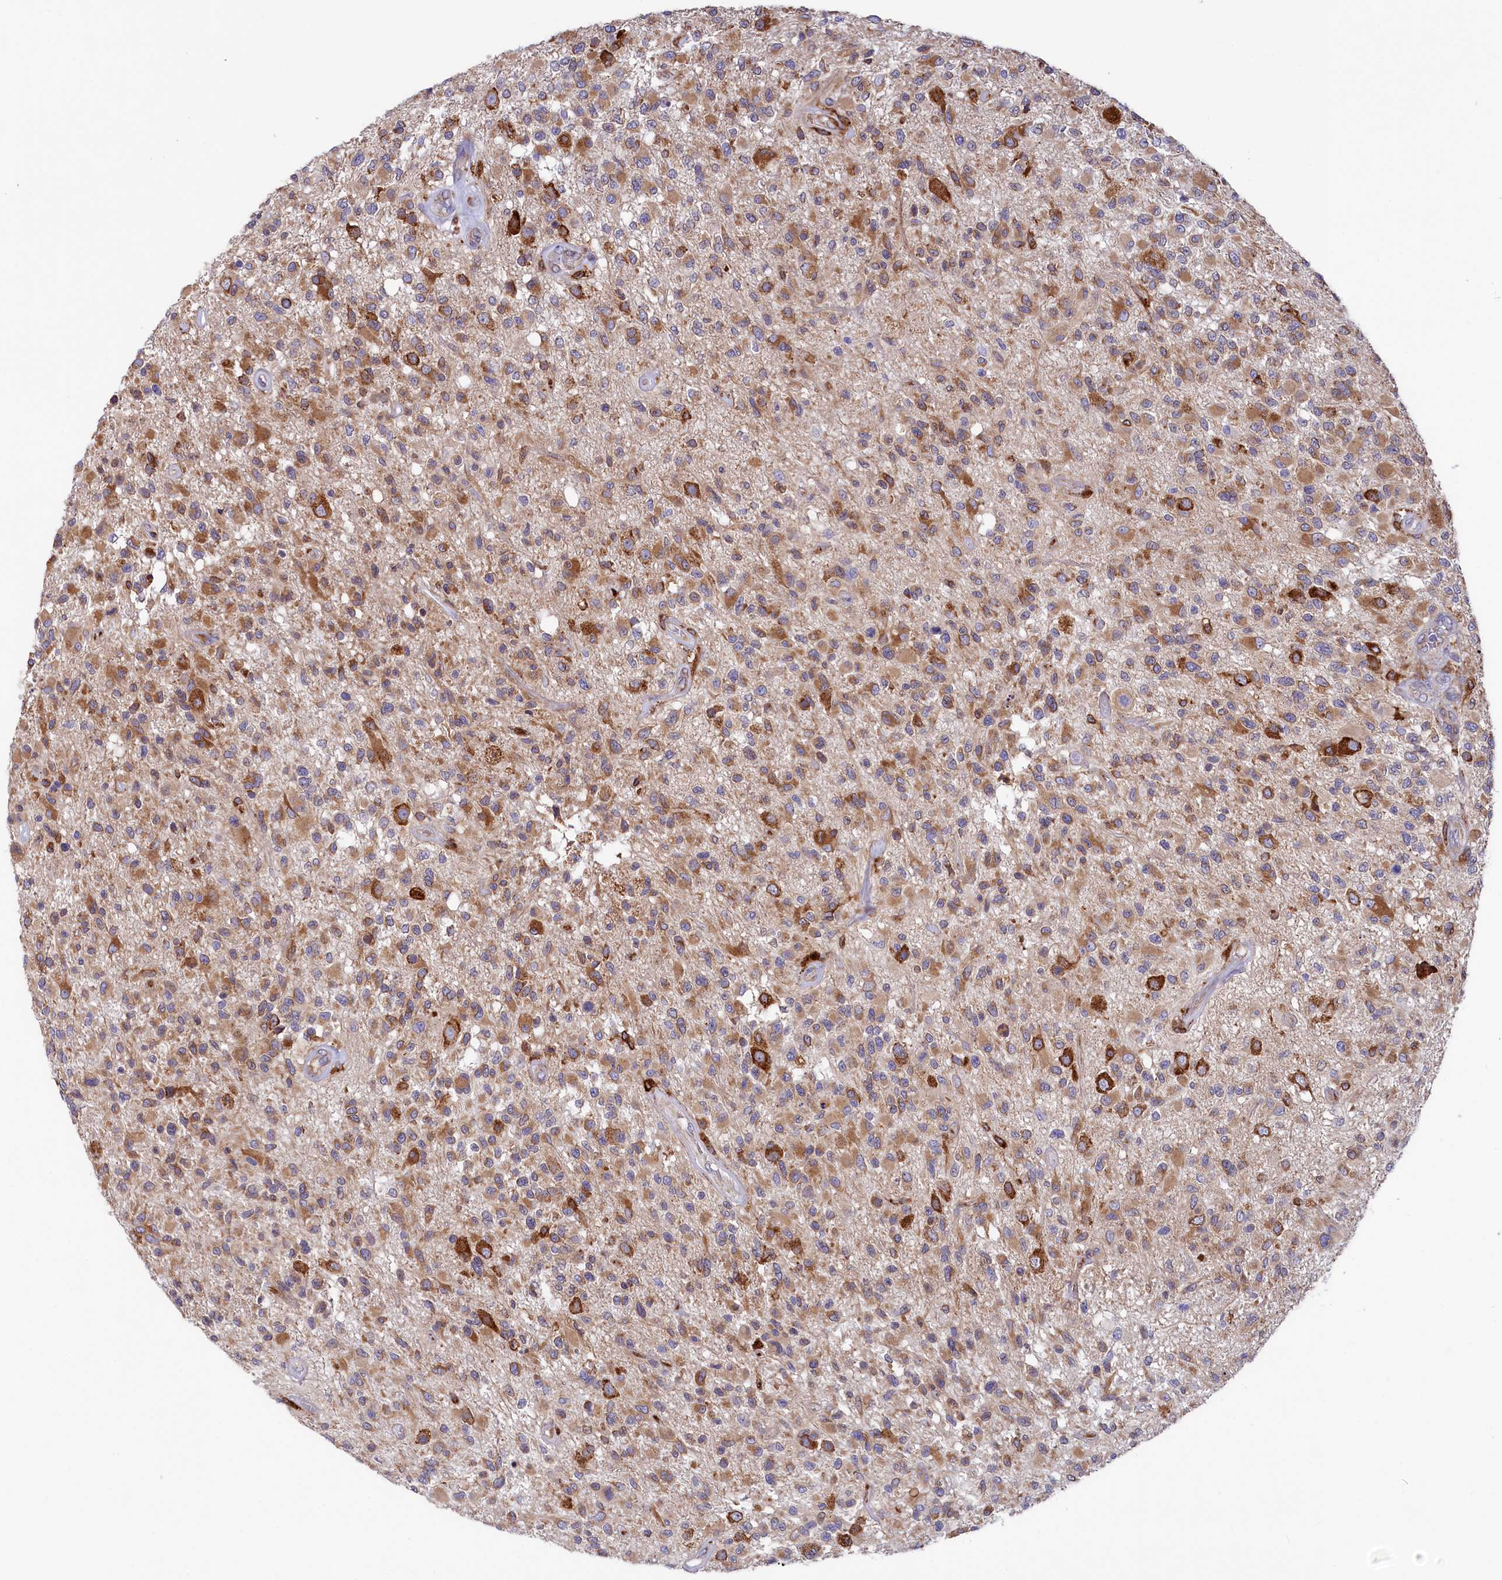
{"staining": {"intensity": "moderate", "quantity": "25%-75%", "location": "cytoplasmic/membranous"}, "tissue": "glioma", "cell_type": "Tumor cells", "image_type": "cancer", "snomed": [{"axis": "morphology", "description": "Glioma, malignant, High grade"}, {"axis": "morphology", "description": "Glioblastoma, NOS"}, {"axis": "topography", "description": "Brain"}], "caption": "The immunohistochemical stain highlights moderate cytoplasmic/membranous positivity in tumor cells of glioblastoma tissue. (DAB = brown stain, brightfield microscopy at high magnification).", "gene": "CHID1", "patient": {"sex": "male", "age": 60}}